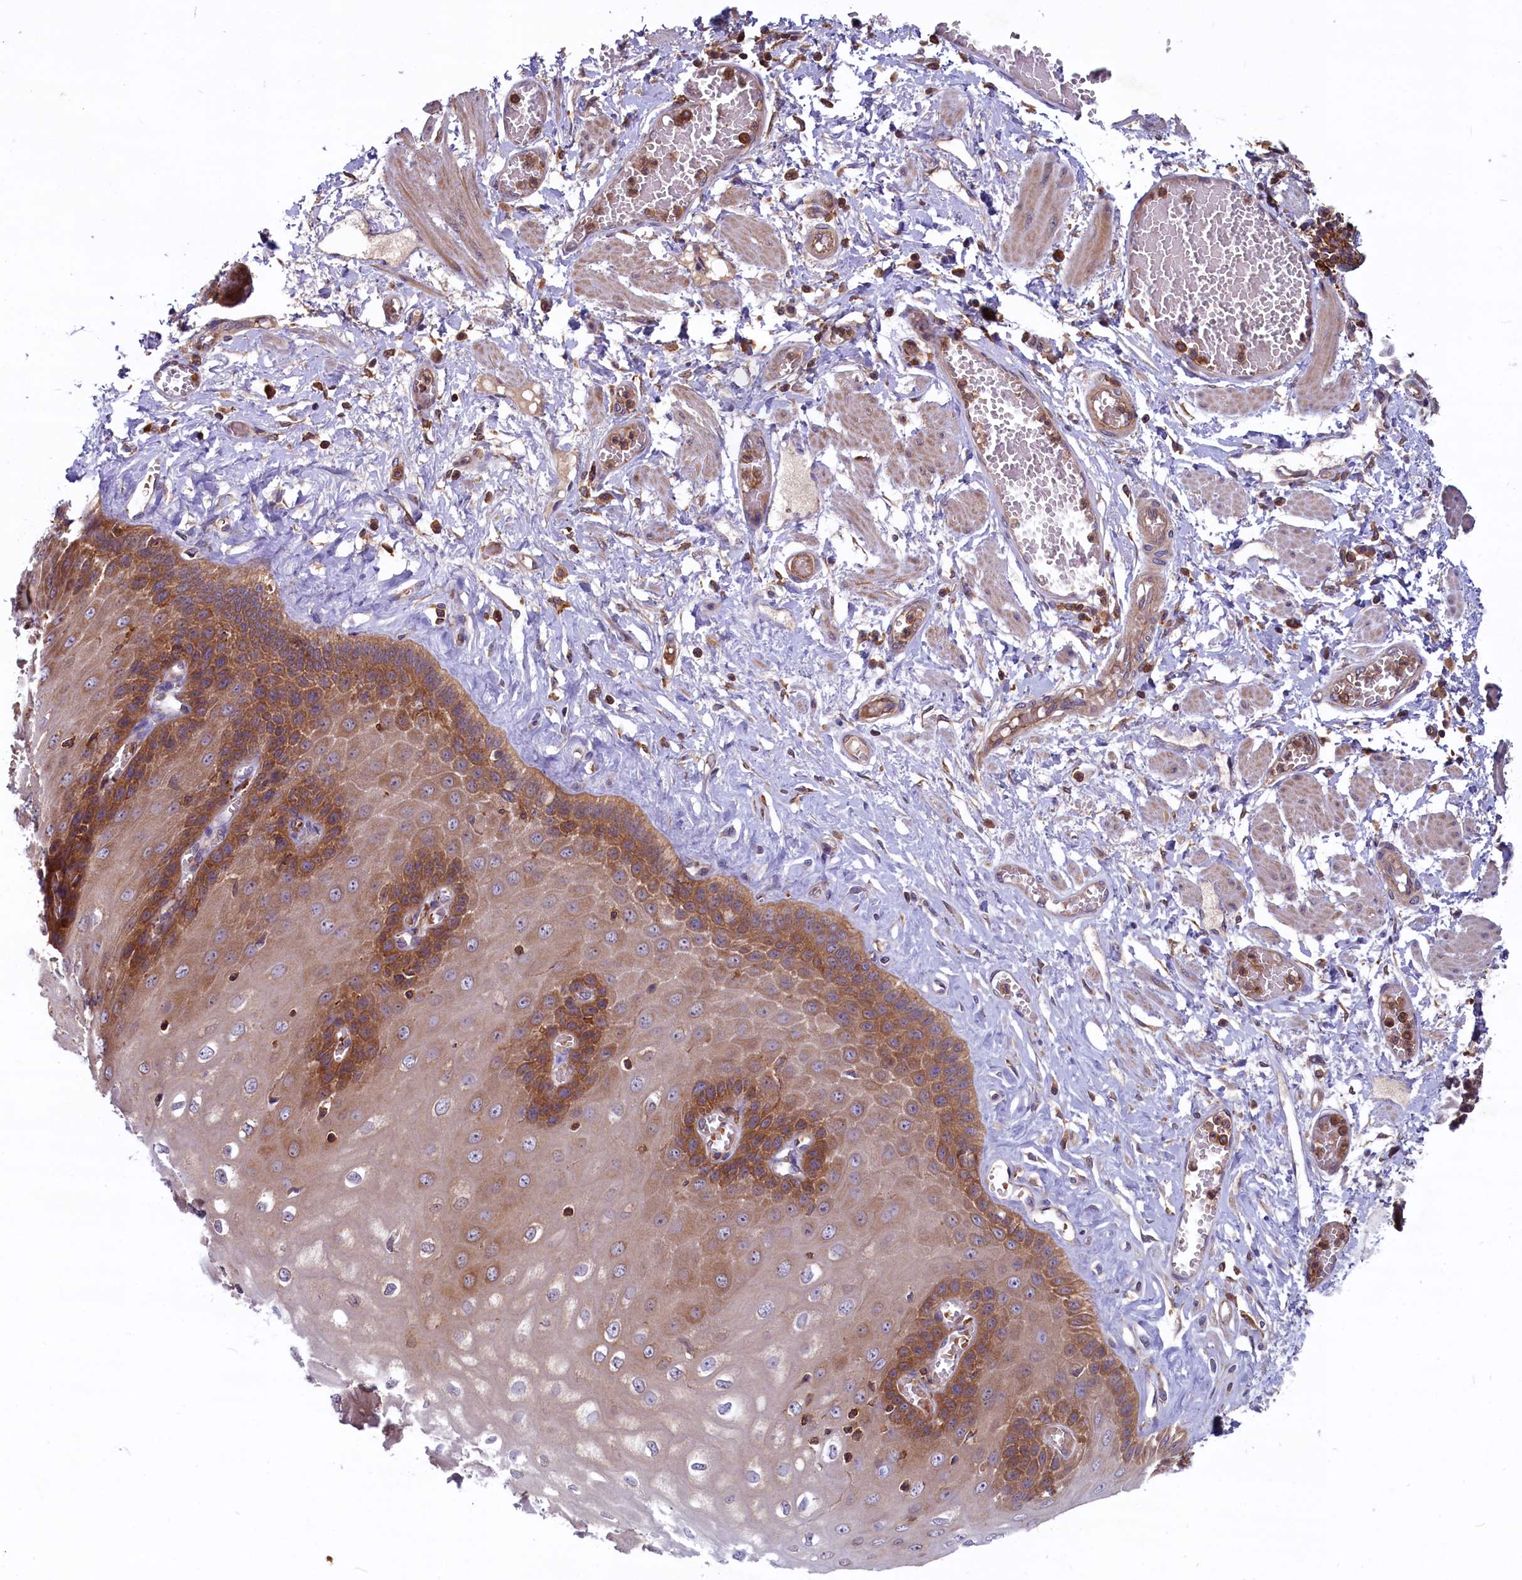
{"staining": {"intensity": "moderate", "quantity": ">75%", "location": "cytoplasmic/membranous"}, "tissue": "esophagus", "cell_type": "Squamous epithelial cells", "image_type": "normal", "snomed": [{"axis": "morphology", "description": "Normal tissue, NOS"}, {"axis": "topography", "description": "Esophagus"}], "caption": "Approximately >75% of squamous epithelial cells in normal esophagus reveal moderate cytoplasmic/membranous protein positivity as visualized by brown immunohistochemical staining.", "gene": "MYO9B", "patient": {"sex": "male", "age": 60}}